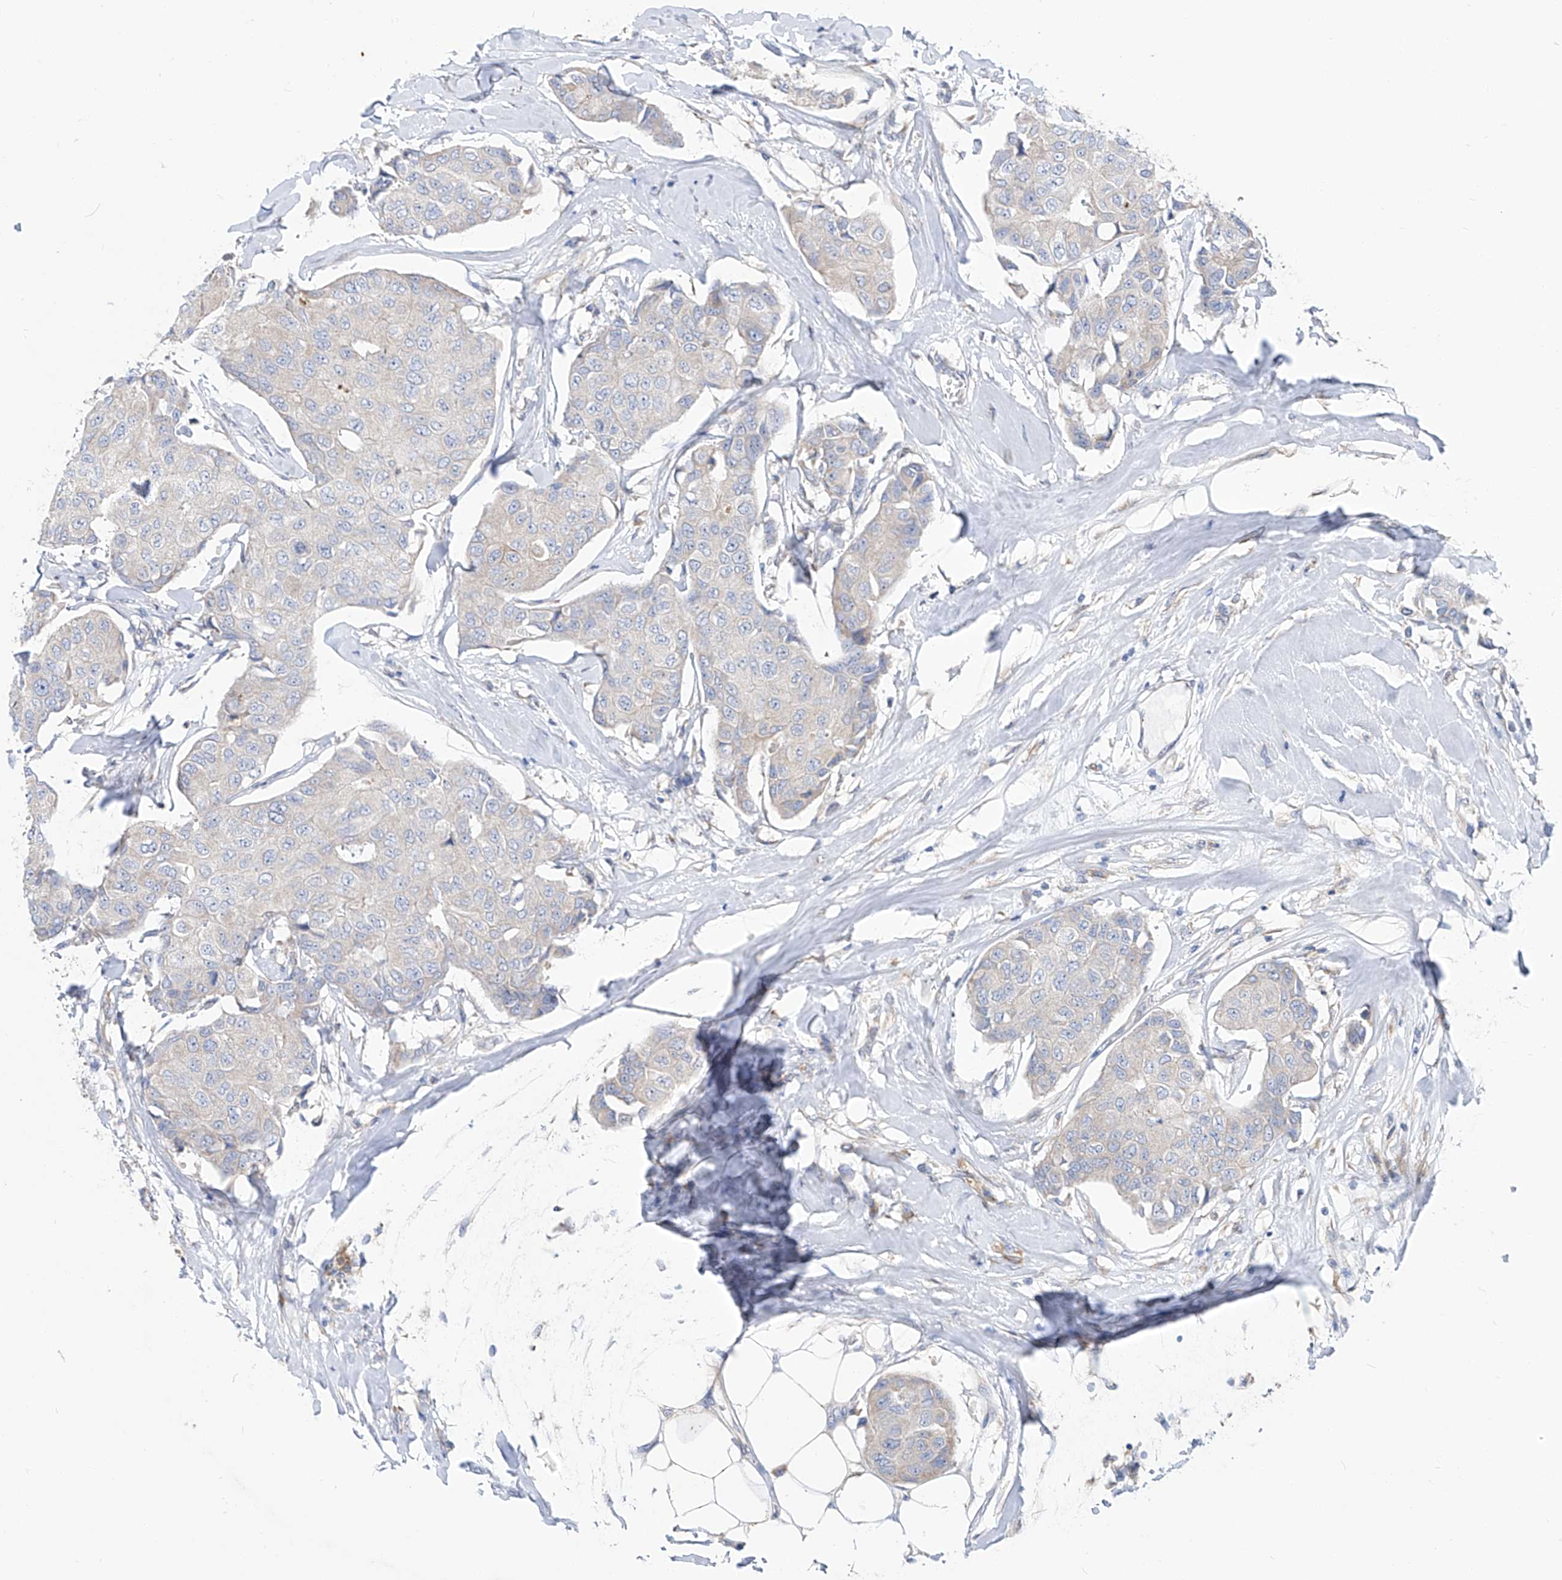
{"staining": {"intensity": "negative", "quantity": "none", "location": "none"}, "tissue": "breast cancer", "cell_type": "Tumor cells", "image_type": "cancer", "snomed": [{"axis": "morphology", "description": "Duct carcinoma"}, {"axis": "topography", "description": "Breast"}], "caption": "Micrograph shows no protein expression in tumor cells of breast cancer tissue. (DAB immunohistochemistry with hematoxylin counter stain).", "gene": "UFL1", "patient": {"sex": "female", "age": 80}}